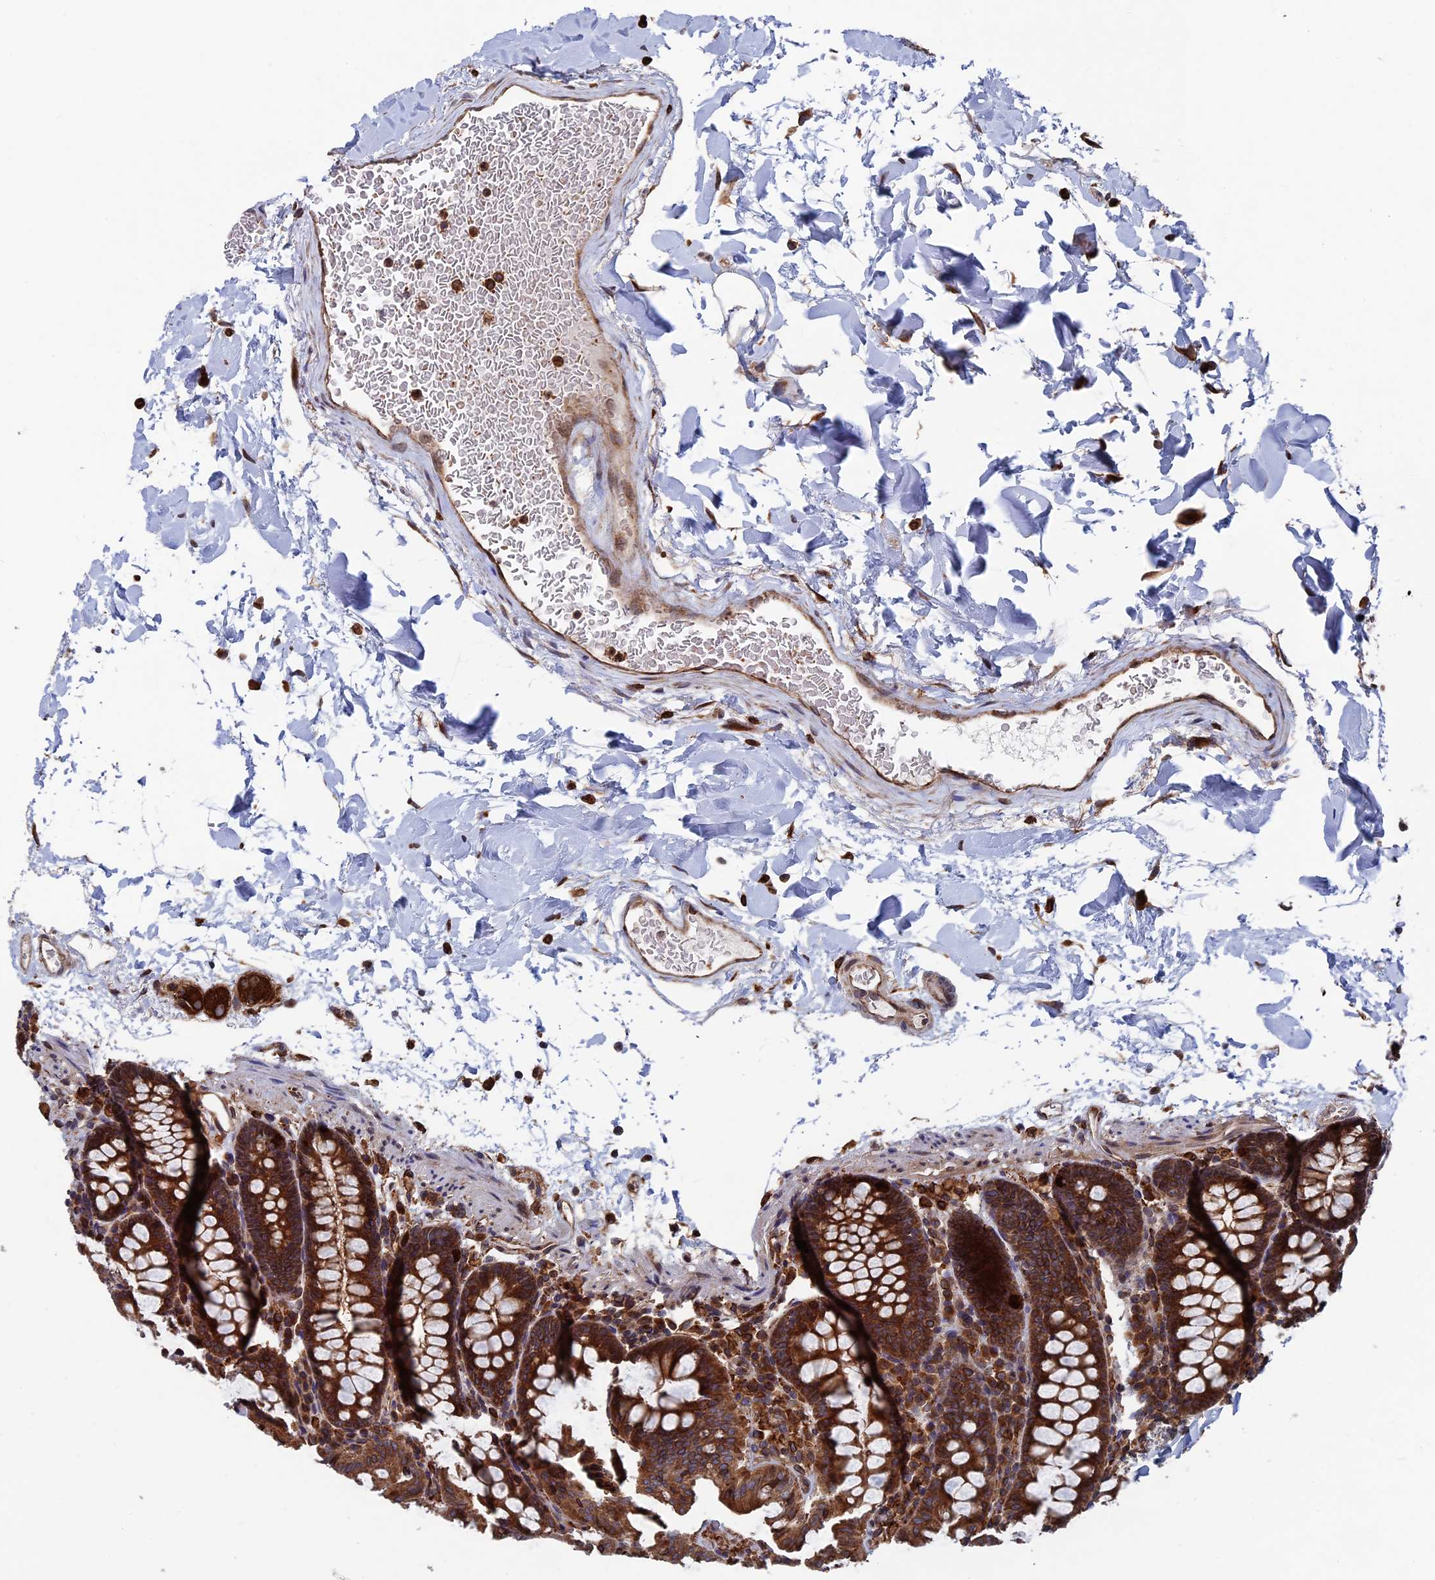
{"staining": {"intensity": "strong", "quantity": ">75%", "location": "cytoplasmic/membranous"}, "tissue": "colon", "cell_type": "Endothelial cells", "image_type": "normal", "snomed": [{"axis": "morphology", "description": "Normal tissue, NOS"}, {"axis": "topography", "description": "Colon"}], "caption": "Protein staining by immunohistochemistry (IHC) shows strong cytoplasmic/membranous positivity in approximately >75% of endothelial cells in unremarkable colon. Nuclei are stained in blue.", "gene": "RPUSD1", "patient": {"sex": "male", "age": 75}}